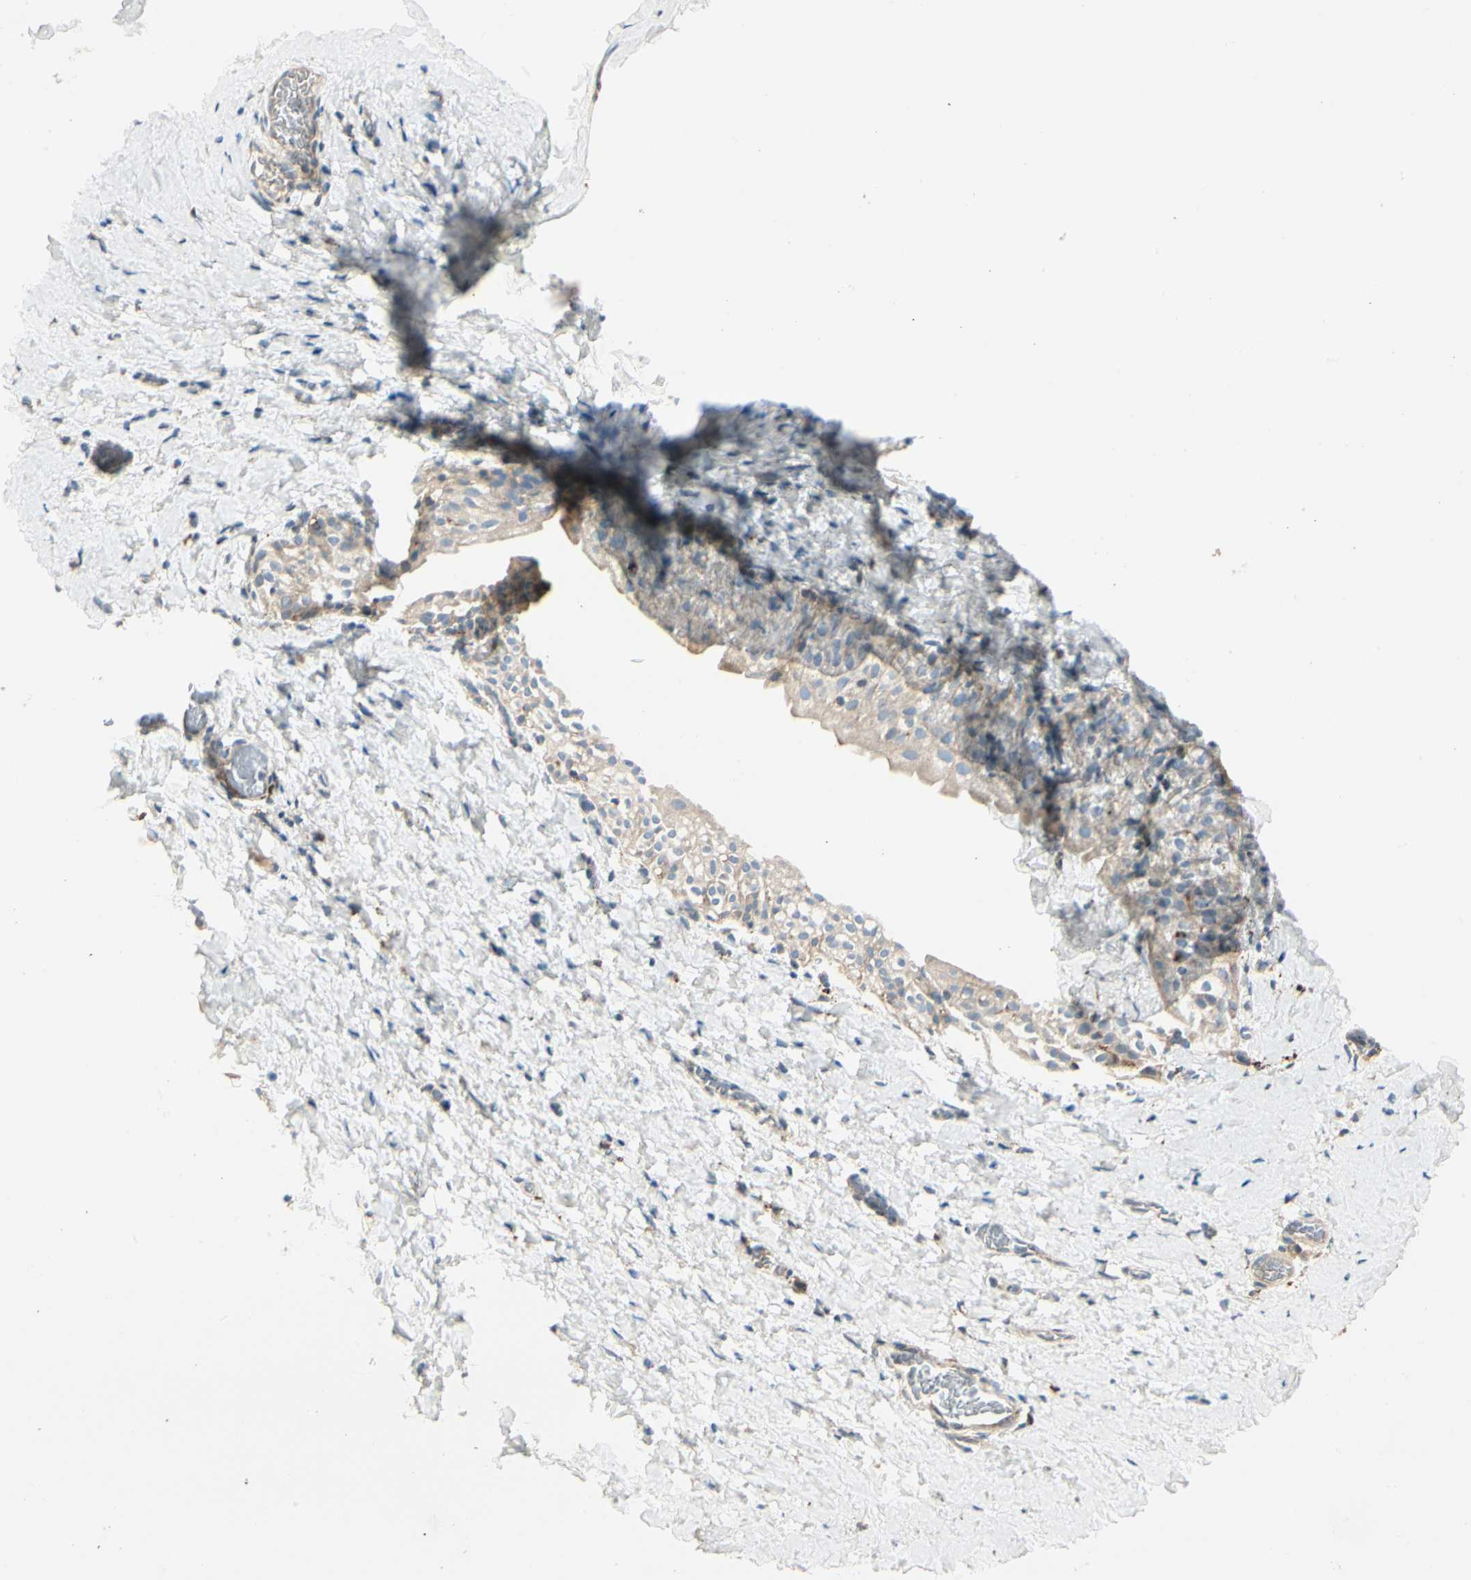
{"staining": {"intensity": "weak", "quantity": ">75%", "location": "cytoplasmic/membranous"}, "tissue": "smooth muscle", "cell_type": "Smooth muscle cells", "image_type": "normal", "snomed": [{"axis": "morphology", "description": "Normal tissue, NOS"}, {"axis": "topography", "description": "Smooth muscle"}], "caption": "Protein positivity by immunohistochemistry (IHC) displays weak cytoplasmic/membranous staining in about >75% of smooth muscle cells in normal smooth muscle. (DAB IHC, brown staining for protein, blue staining for nuclei).", "gene": "MRPL9", "patient": {"sex": "male", "age": 16}}